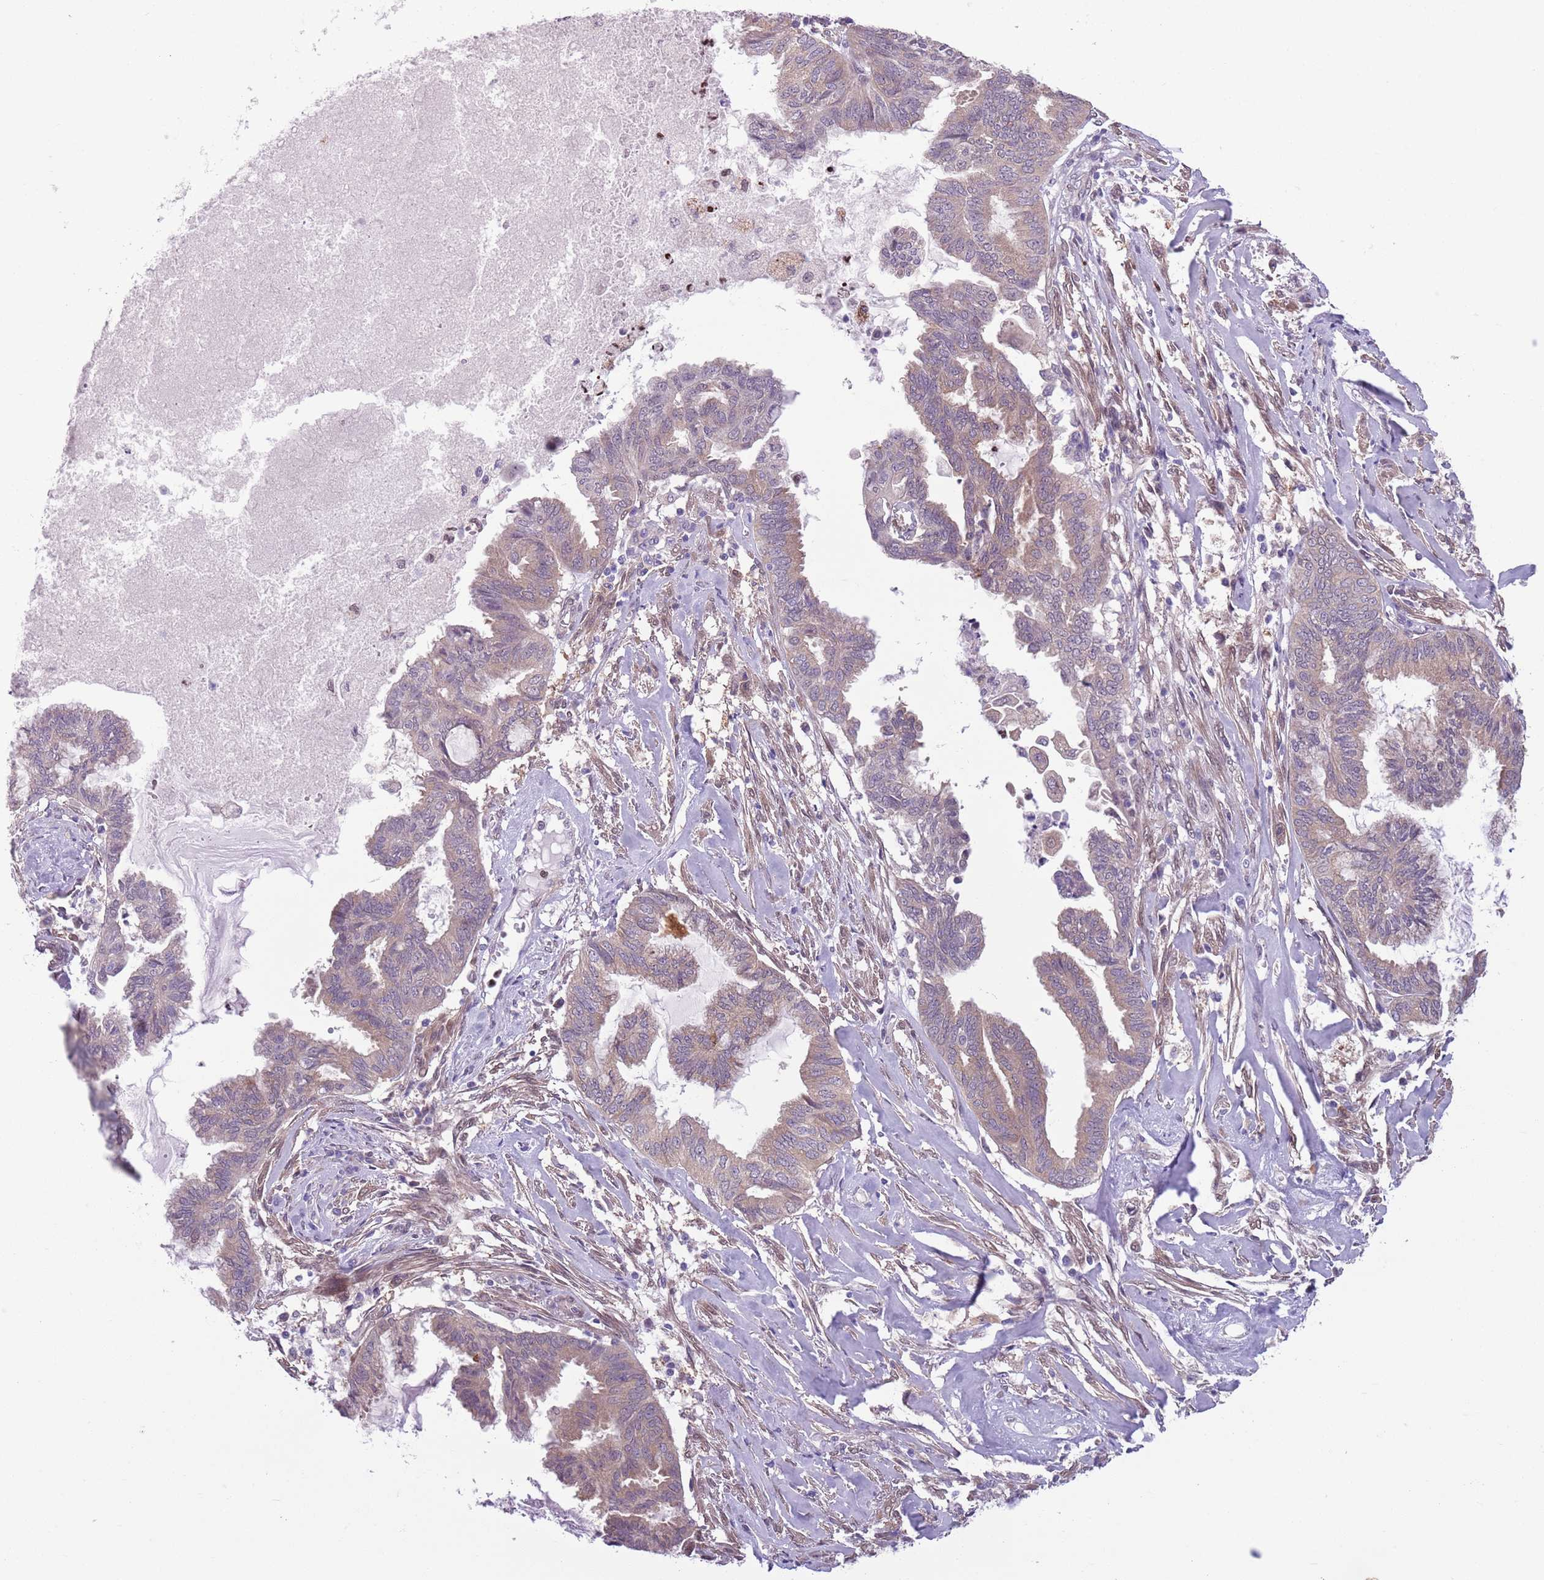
{"staining": {"intensity": "weak", "quantity": "25%-75%", "location": "cytoplasmic/membranous"}, "tissue": "endometrial cancer", "cell_type": "Tumor cells", "image_type": "cancer", "snomed": [{"axis": "morphology", "description": "Adenocarcinoma, NOS"}, {"axis": "topography", "description": "Endometrium"}], "caption": "The immunohistochemical stain highlights weak cytoplasmic/membranous positivity in tumor cells of endometrial cancer (adenocarcinoma) tissue.", "gene": "ADCY7", "patient": {"sex": "female", "age": 86}}